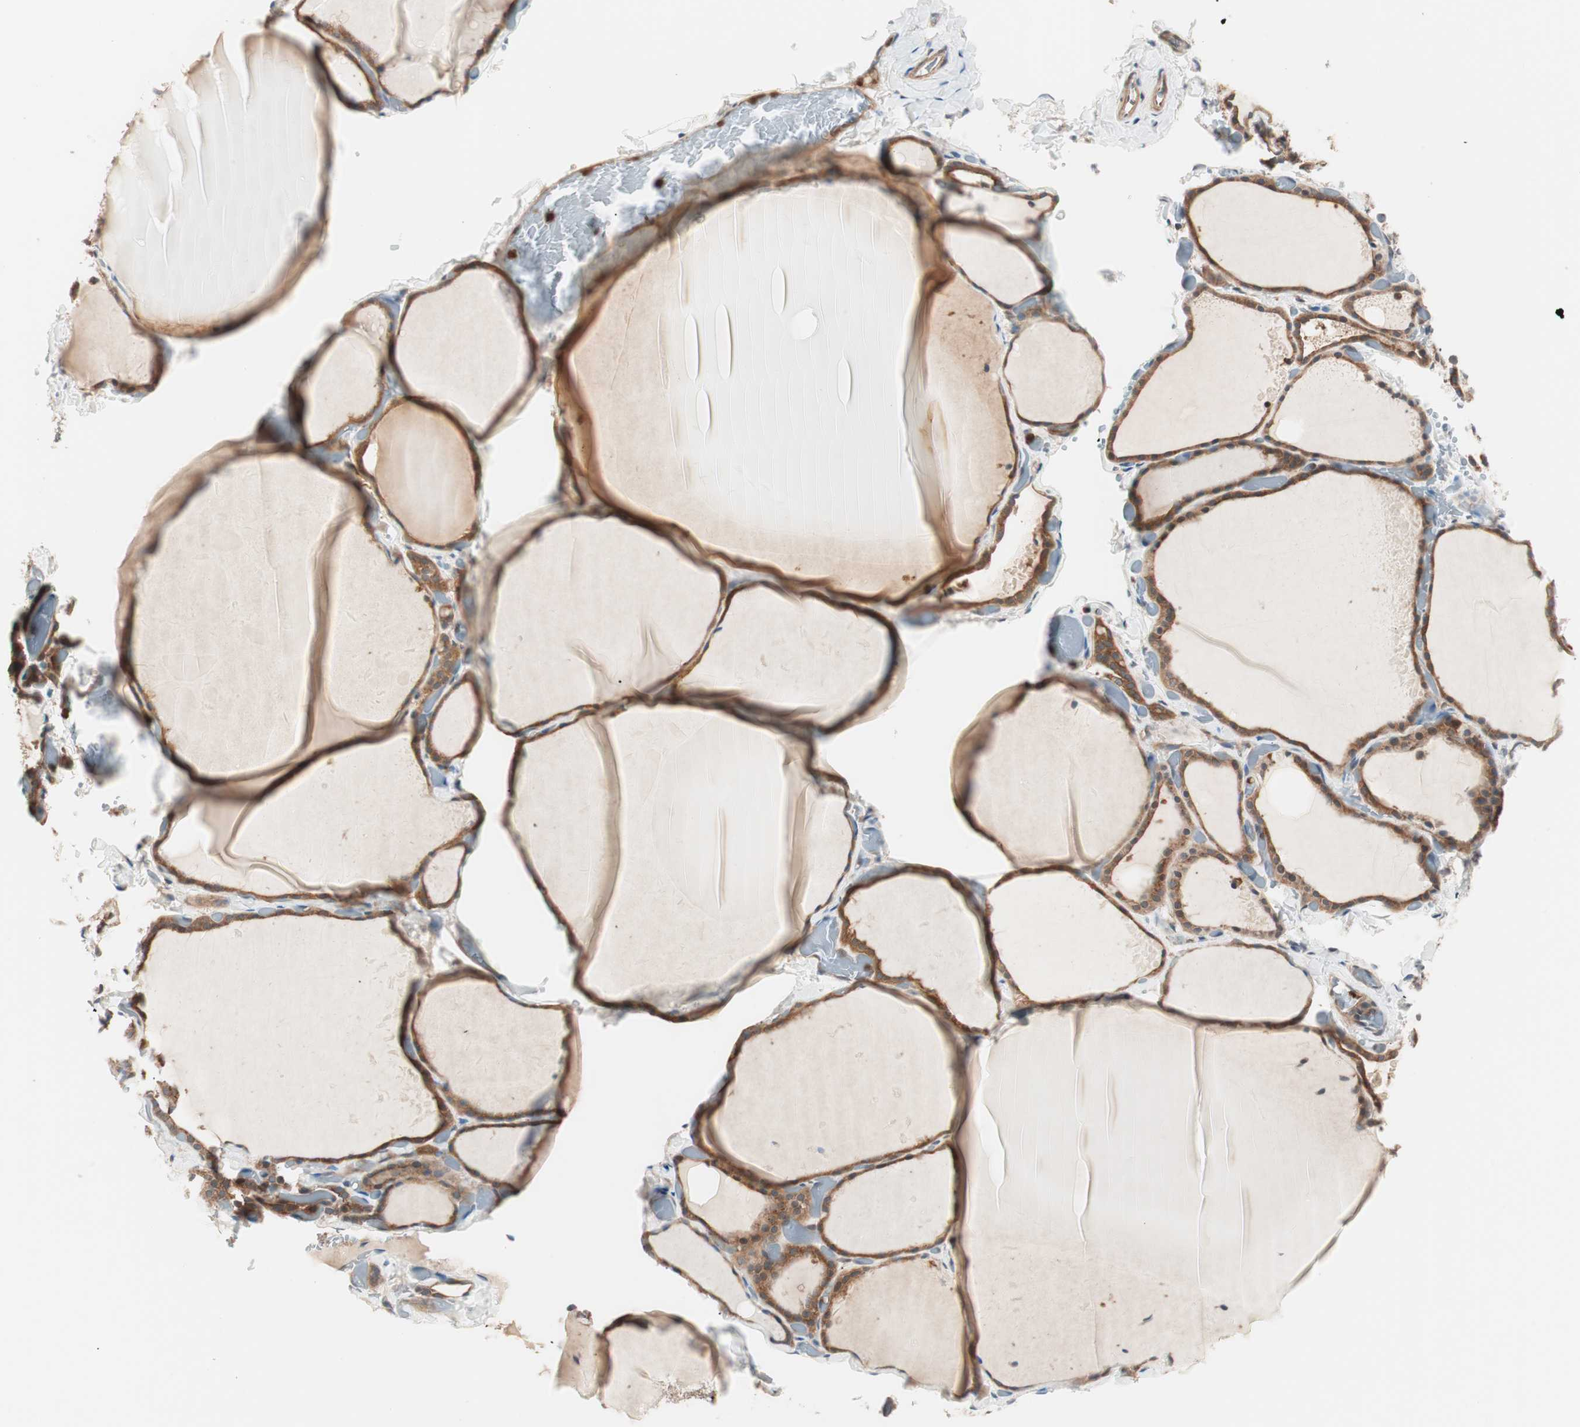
{"staining": {"intensity": "strong", "quantity": ">75%", "location": "cytoplasmic/membranous"}, "tissue": "thyroid gland", "cell_type": "Glandular cells", "image_type": "normal", "snomed": [{"axis": "morphology", "description": "Normal tissue, NOS"}, {"axis": "topography", "description": "Thyroid gland"}], "caption": "The immunohistochemical stain highlights strong cytoplasmic/membranous positivity in glandular cells of unremarkable thyroid gland.", "gene": "TSG101", "patient": {"sex": "female", "age": 22}}